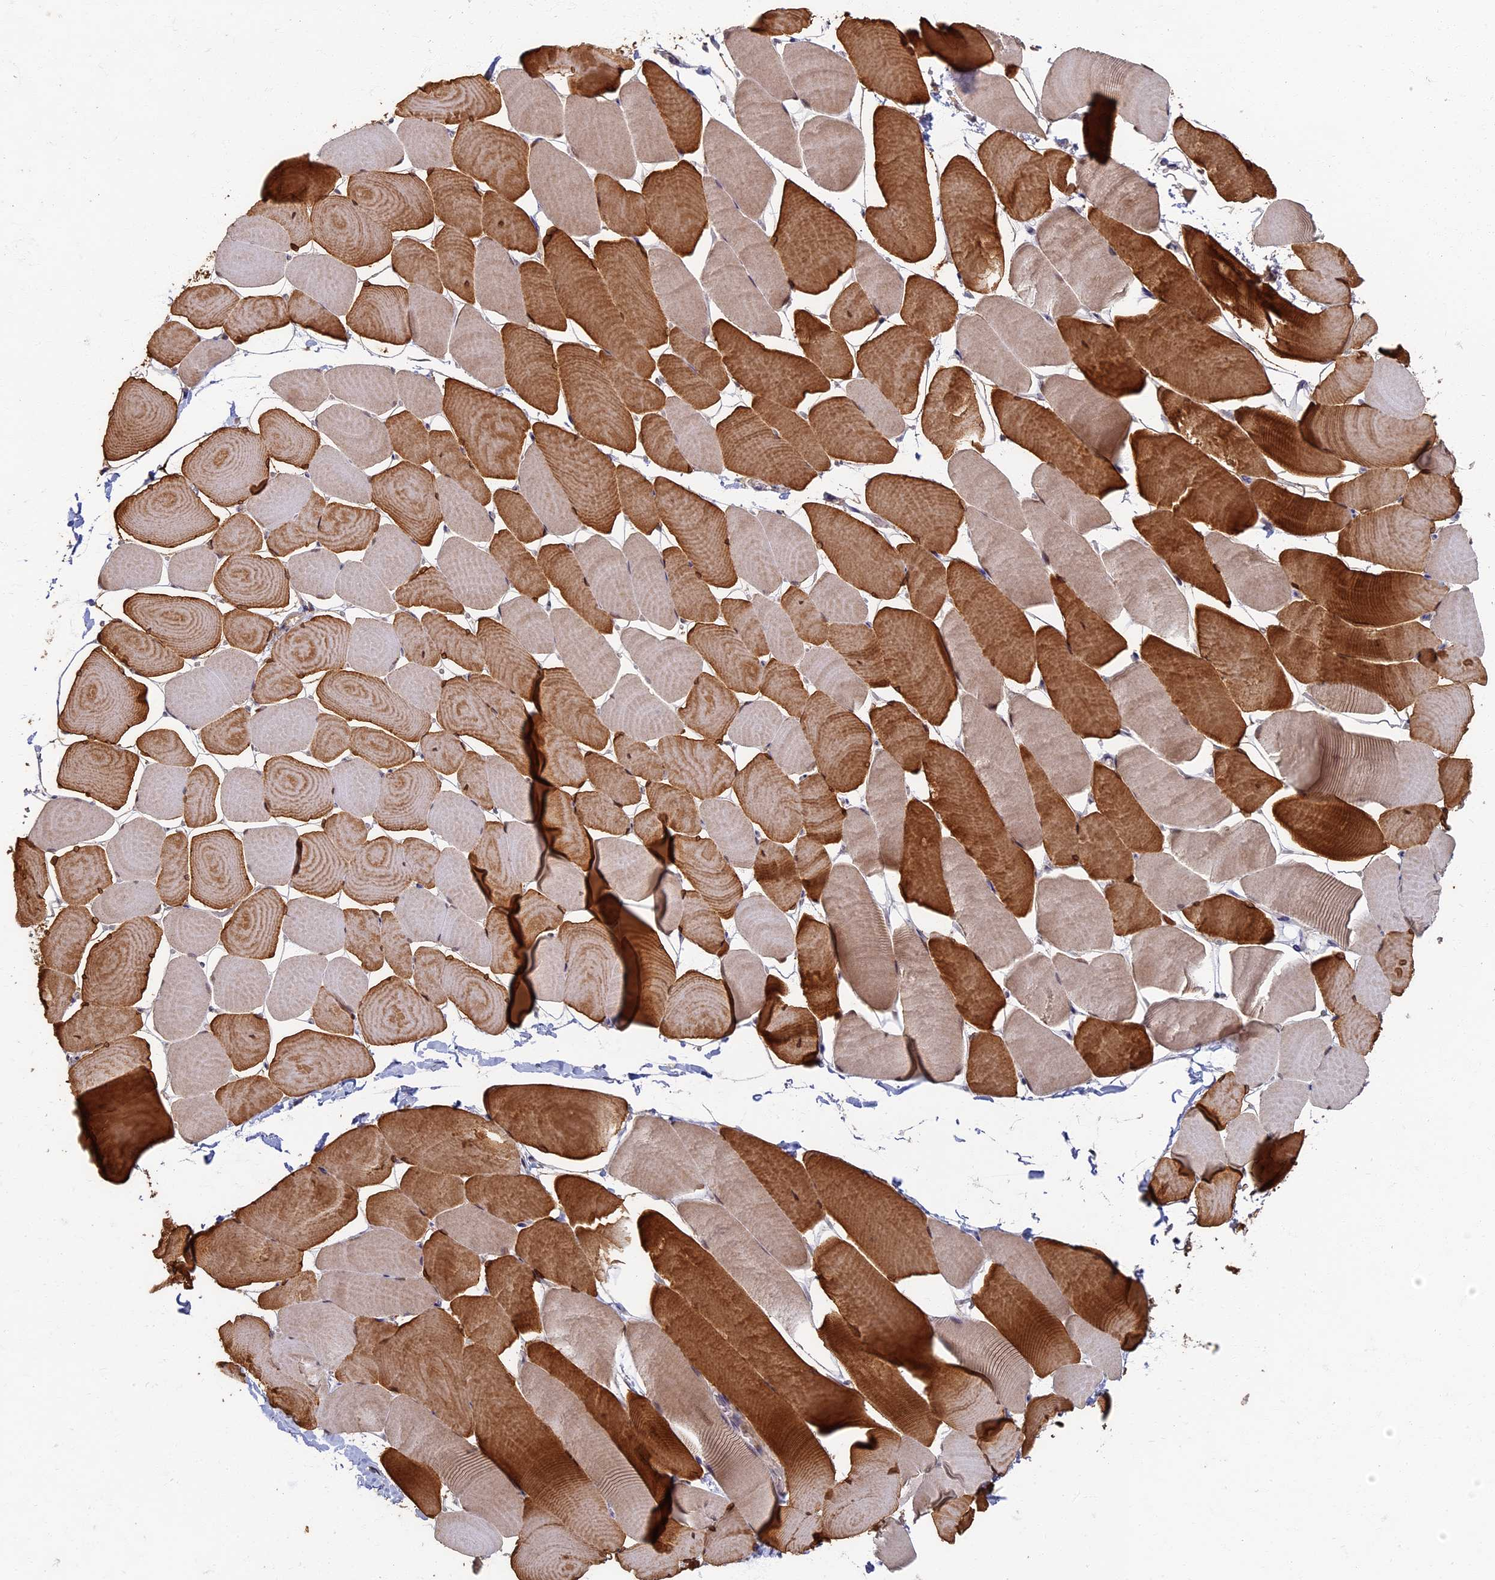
{"staining": {"intensity": "strong", "quantity": "25%-75%", "location": "cytoplasmic/membranous"}, "tissue": "skeletal muscle", "cell_type": "Myocytes", "image_type": "normal", "snomed": [{"axis": "morphology", "description": "Normal tissue, NOS"}, {"axis": "topography", "description": "Skeletal muscle"}], "caption": "The micrograph displays staining of benign skeletal muscle, revealing strong cytoplasmic/membranous protein expression (brown color) within myocytes. Ihc stains the protein of interest in brown and the nuclei are stained blue.", "gene": "RSPH3", "patient": {"sex": "male", "age": 25}}